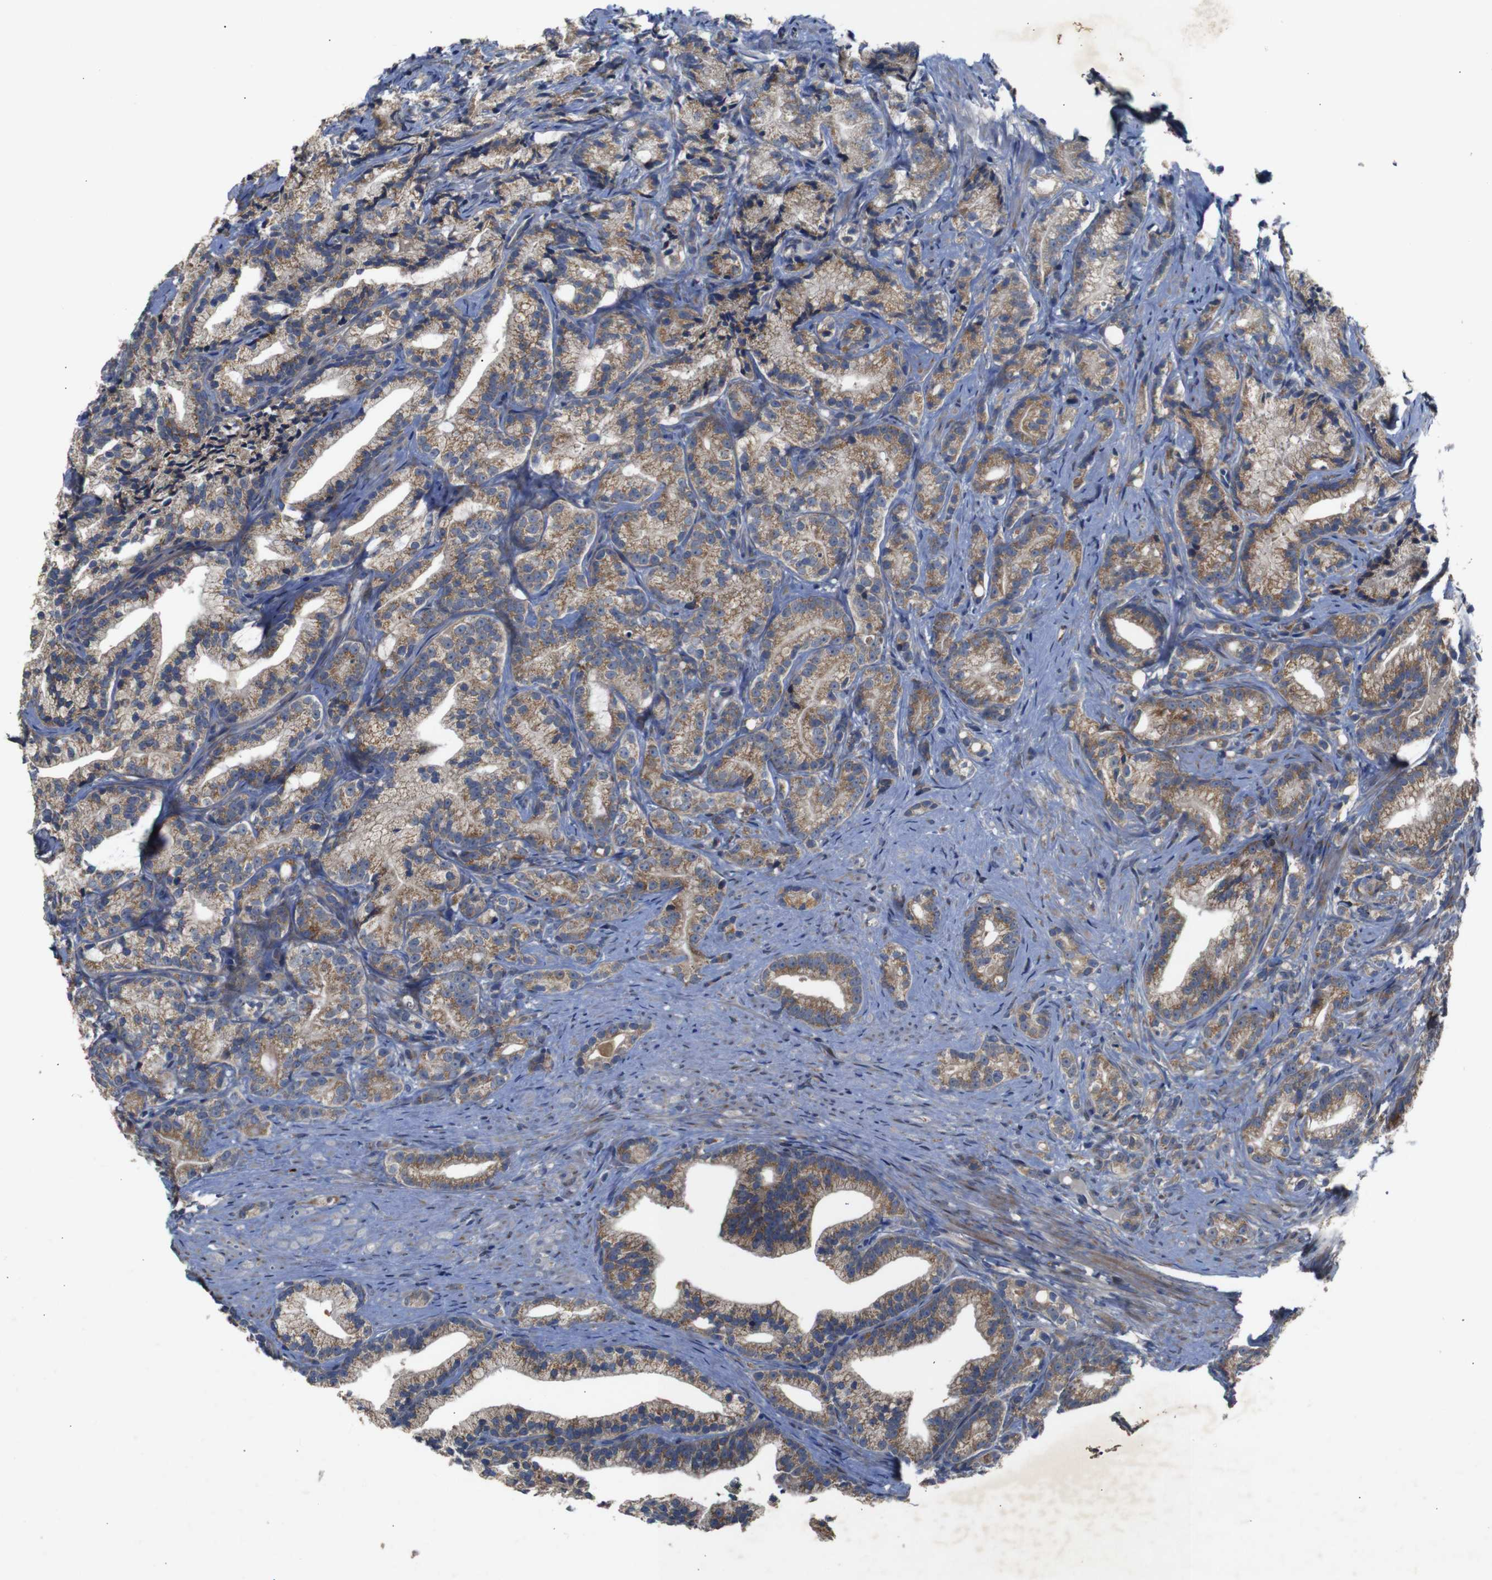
{"staining": {"intensity": "moderate", "quantity": ">75%", "location": "cytoplasmic/membranous"}, "tissue": "prostate cancer", "cell_type": "Tumor cells", "image_type": "cancer", "snomed": [{"axis": "morphology", "description": "Adenocarcinoma, Low grade"}, {"axis": "topography", "description": "Prostate"}], "caption": "Prostate cancer (low-grade adenocarcinoma) stained for a protein (brown) demonstrates moderate cytoplasmic/membranous positive staining in about >75% of tumor cells.", "gene": "CHST10", "patient": {"sex": "male", "age": 89}}